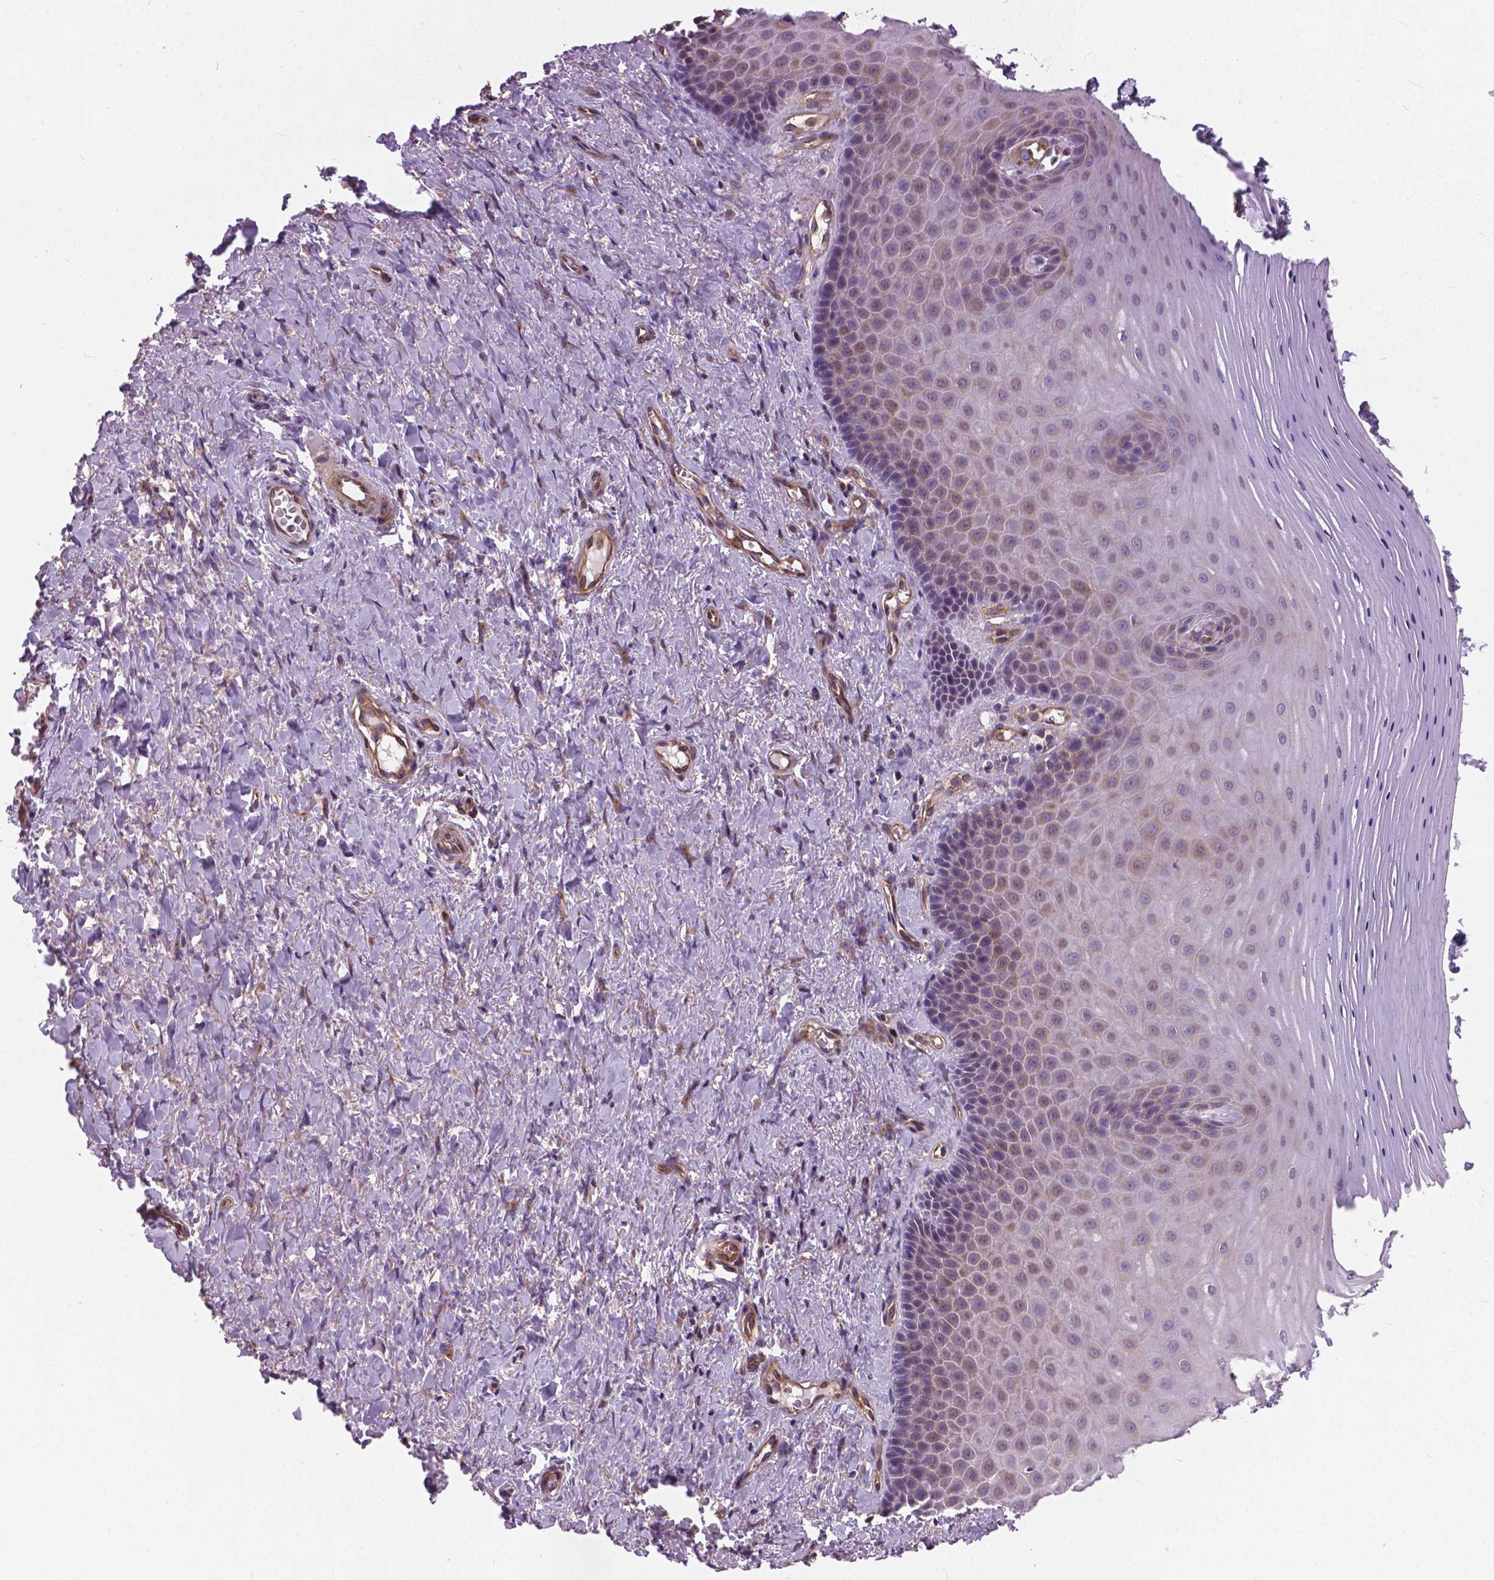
{"staining": {"intensity": "weak", "quantity": "25%-75%", "location": "cytoplasmic/membranous"}, "tissue": "vagina", "cell_type": "Squamous epithelial cells", "image_type": "normal", "snomed": [{"axis": "morphology", "description": "Normal tissue, NOS"}, {"axis": "topography", "description": "Vagina"}], "caption": "Vagina stained with DAB (3,3'-diaminobenzidine) immunohistochemistry reveals low levels of weak cytoplasmic/membranous positivity in about 25%-75% of squamous epithelial cells. The protein of interest is shown in brown color, while the nuclei are stained blue.", "gene": "MZT1", "patient": {"sex": "female", "age": 83}}